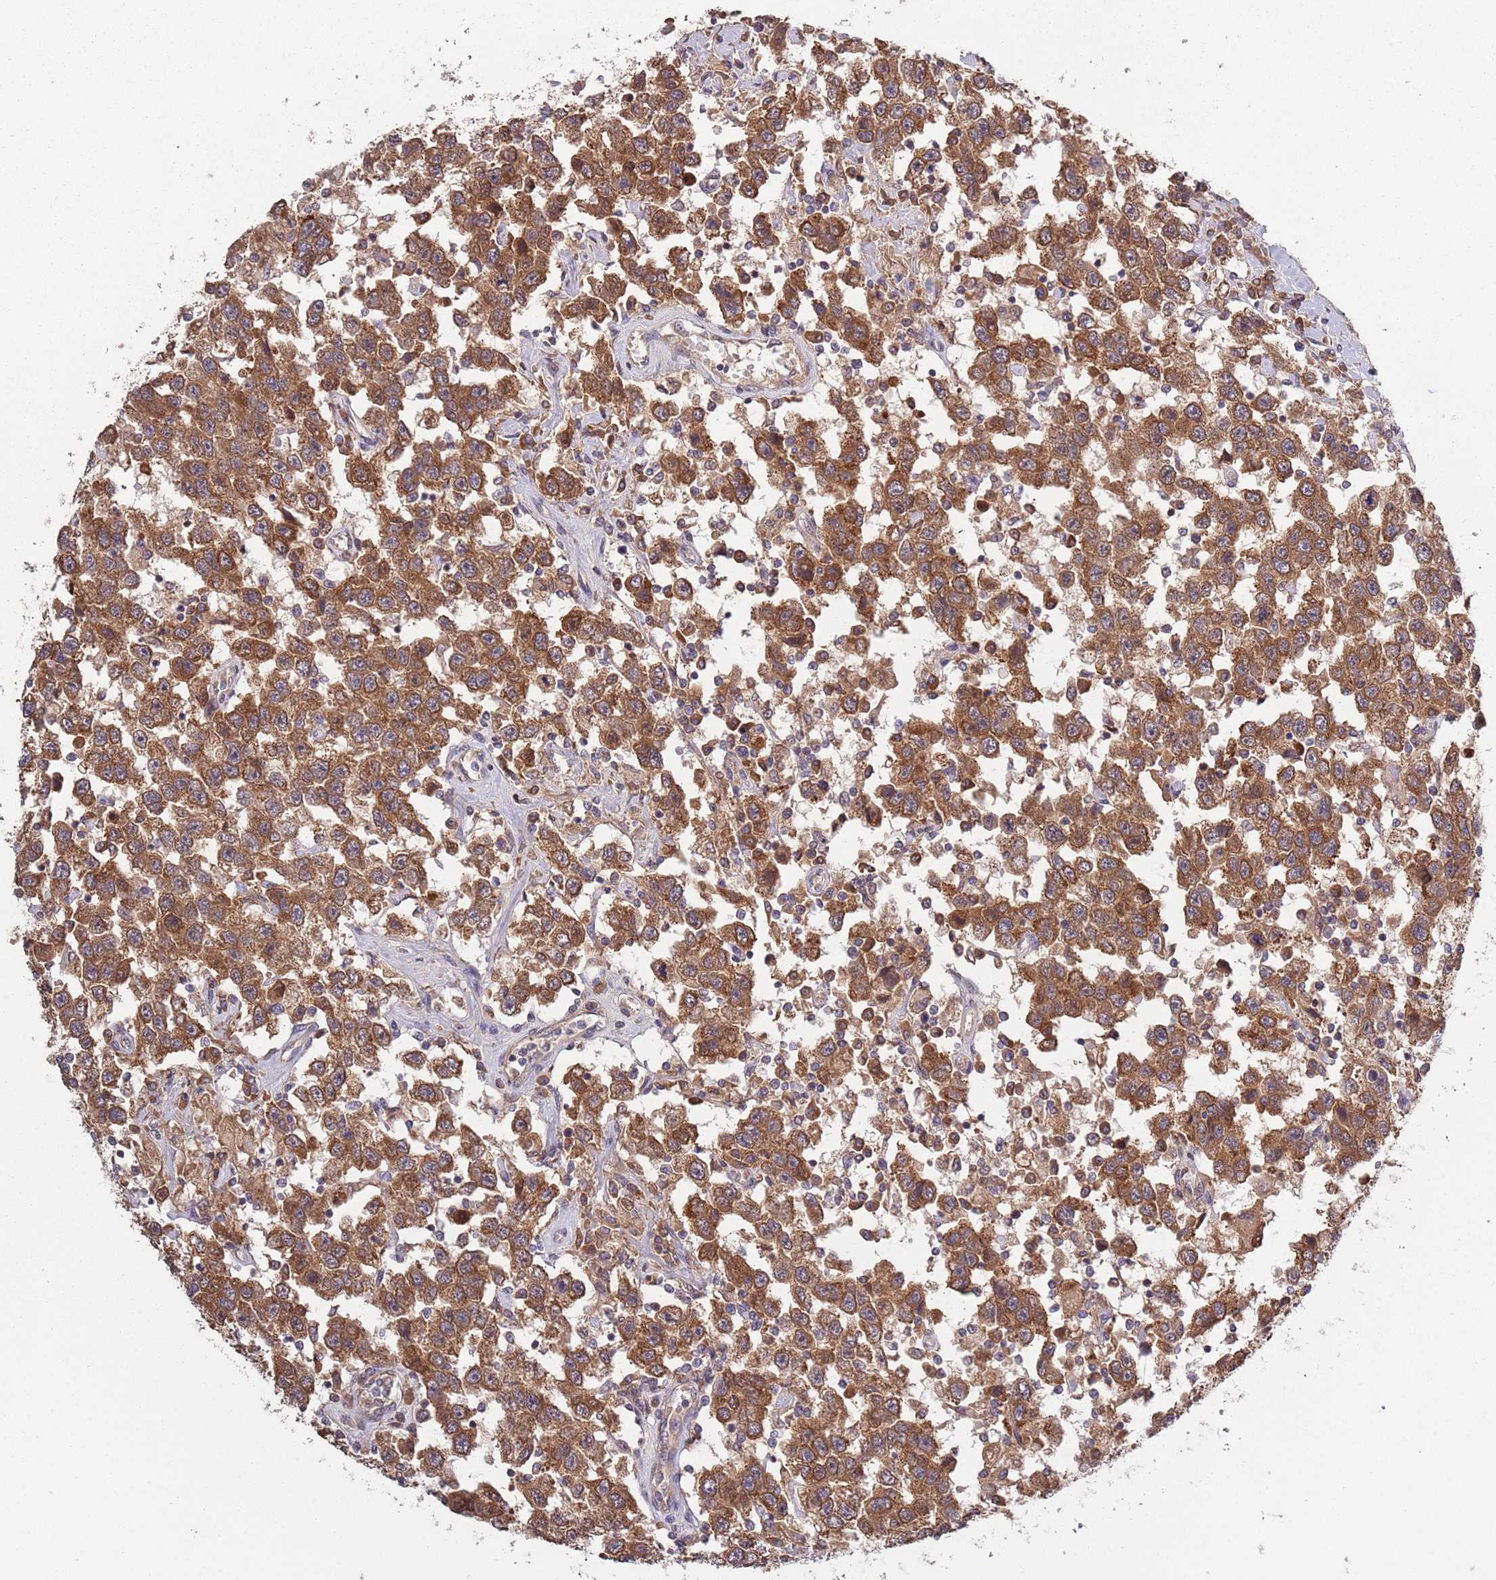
{"staining": {"intensity": "strong", "quantity": ">75%", "location": "cytoplasmic/membranous"}, "tissue": "testis cancer", "cell_type": "Tumor cells", "image_type": "cancer", "snomed": [{"axis": "morphology", "description": "Seminoma, NOS"}, {"axis": "topography", "description": "Testis"}], "caption": "This is a photomicrograph of IHC staining of testis cancer (seminoma), which shows strong positivity in the cytoplasmic/membranous of tumor cells.", "gene": "USP32", "patient": {"sex": "male", "age": 41}}